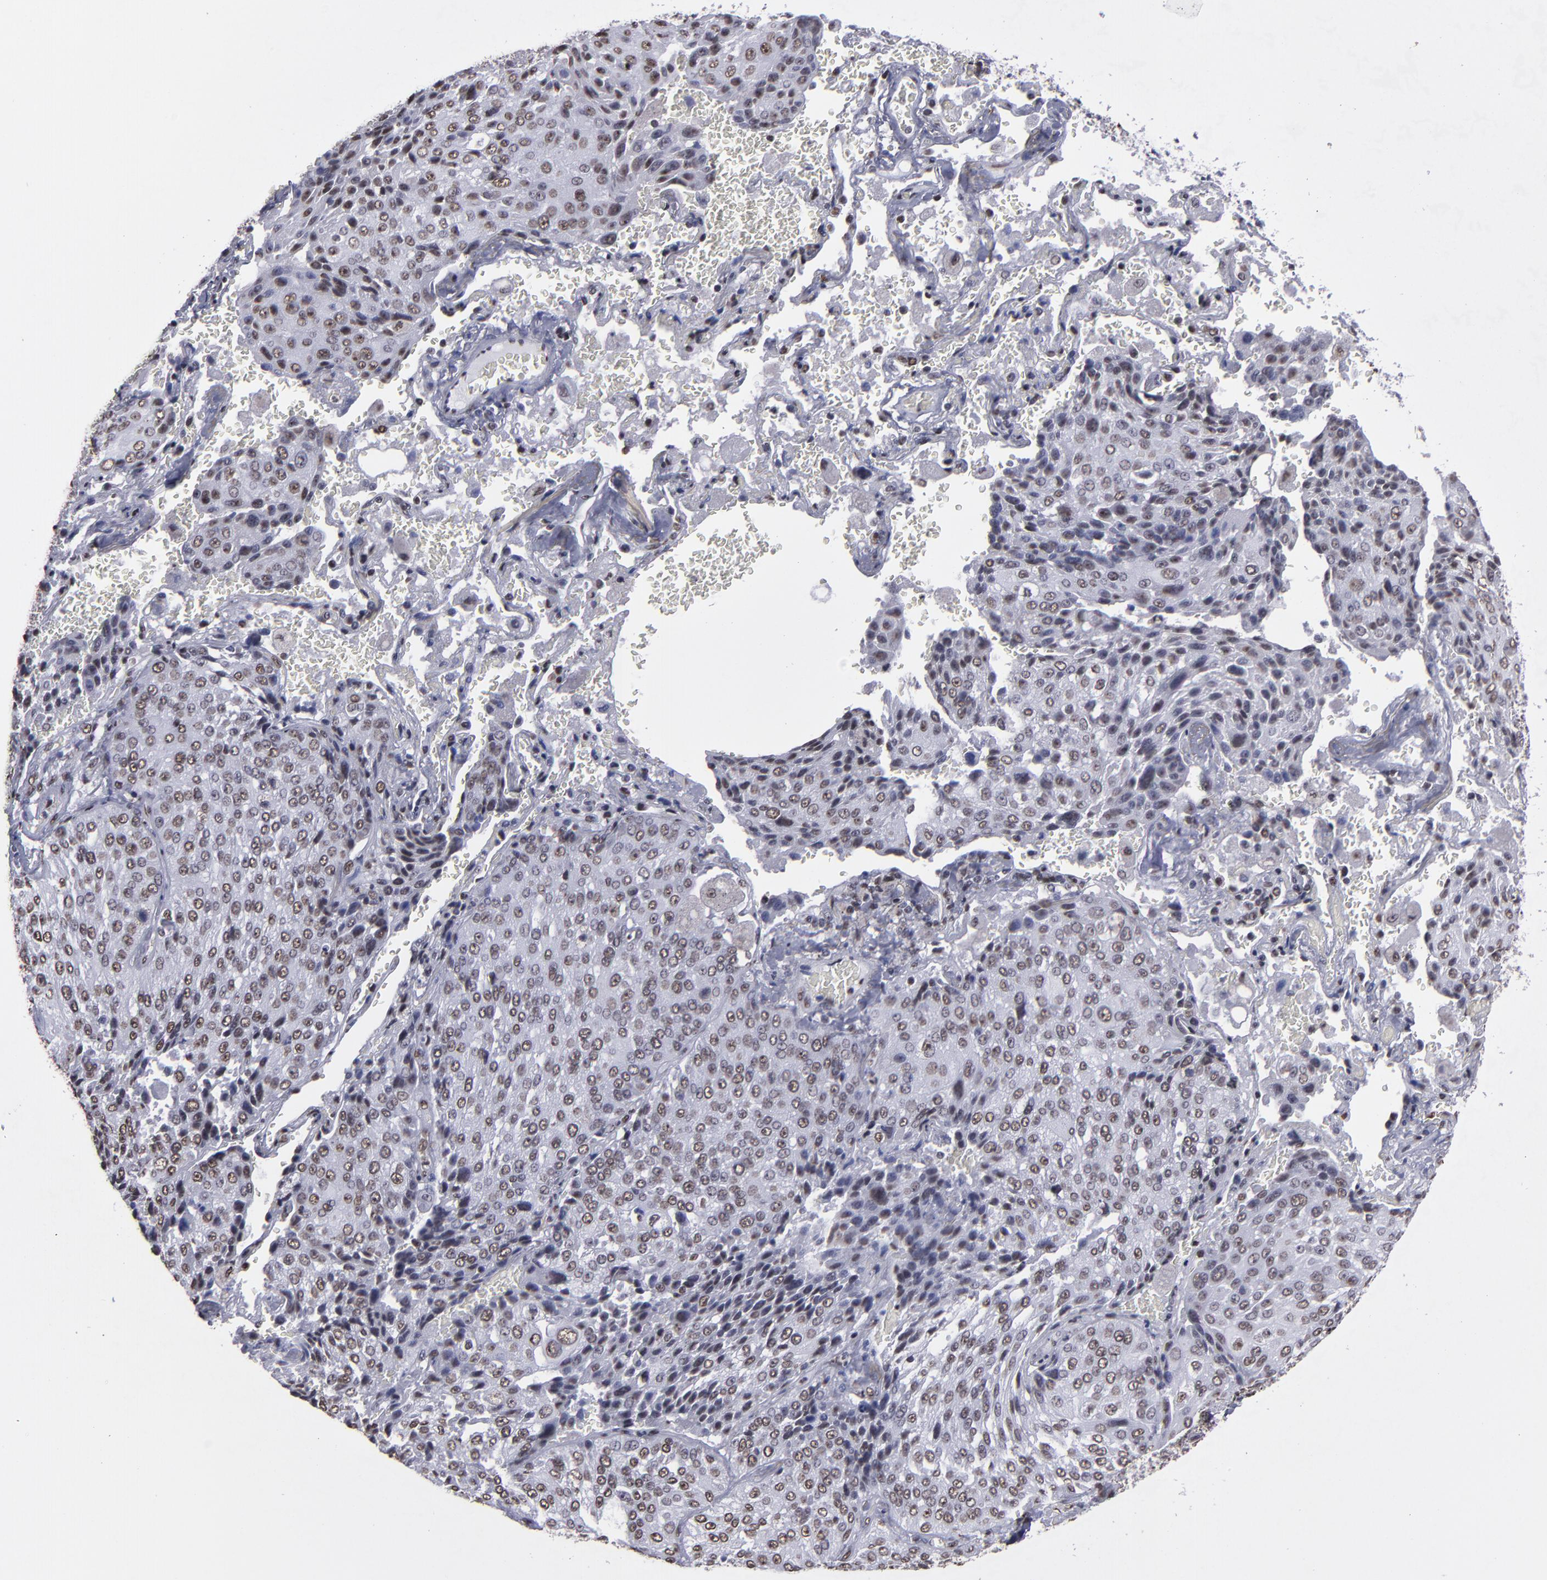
{"staining": {"intensity": "weak", "quantity": "25%-75%", "location": "nuclear"}, "tissue": "lung cancer", "cell_type": "Tumor cells", "image_type": "cancer", "snomed": [{"axis": "morphology", "description": "Squamous cell carcinoma, NOS"}, {"axis": "topography", "description": "Lung"}], "caption": "IHC (DAB) staining of lung squamous cell carcinoma reveals weak nuclear protein staining in approximately 25%-75% of tumor cells. (DAB (3,3'-diaminobenzidine) IHC, brown staining for protein, blue staining for nuclei).", "gene": "HNRNPA2B1", "patient": {"sex": "male", "age": 54}}